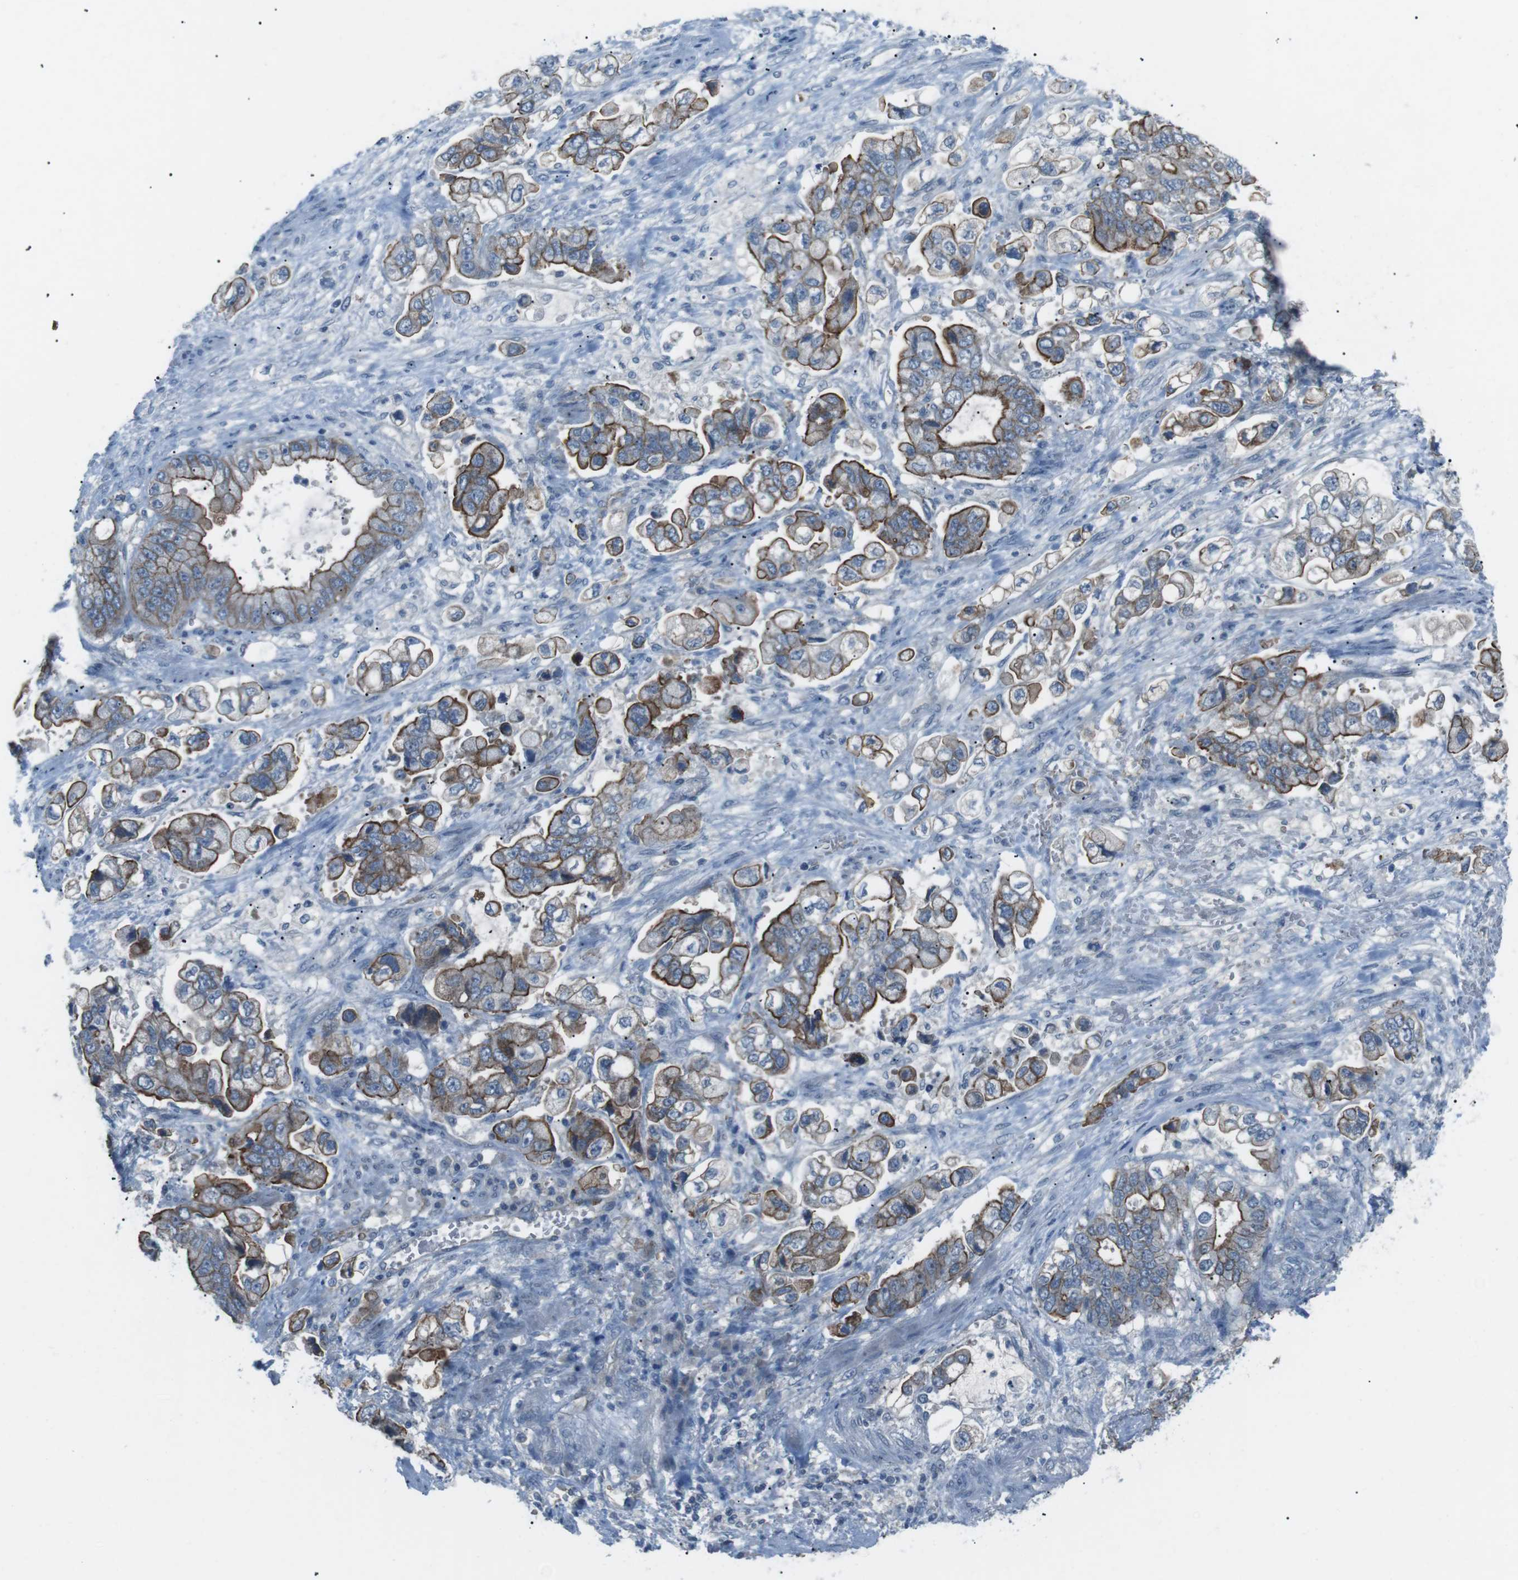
{"staining": {"intensity": "moderate", "quantity": "25%-75%", "location": "cytoplasmic/membranous"}, "tissue": "stomach cancer", "cell_type": "Tumor cells", "image_type": "cancer", "snomed": [{"axis": "morphology", "description": "Normal tissue, NOS"}, {"axis": "morphology", "description": "Adenocarcinoma, NOS"}, {"axis": "topography", "description": "Stomach"}], "caption": "Immunohistochemistry (DAB (3,3'-diaminobenzidine)) staining of human stomach adenocarcinoma displays moderate cytoplasmic/membranous protein positivity in approximately 25%-75% of tumor cells. The staining was performed using DAB, with brown indicating positive protein expression. Nuclei are stained blue with hematoxylin.", "gene": "SPTA1", "patient": {"sex": "male", "age": 62}}